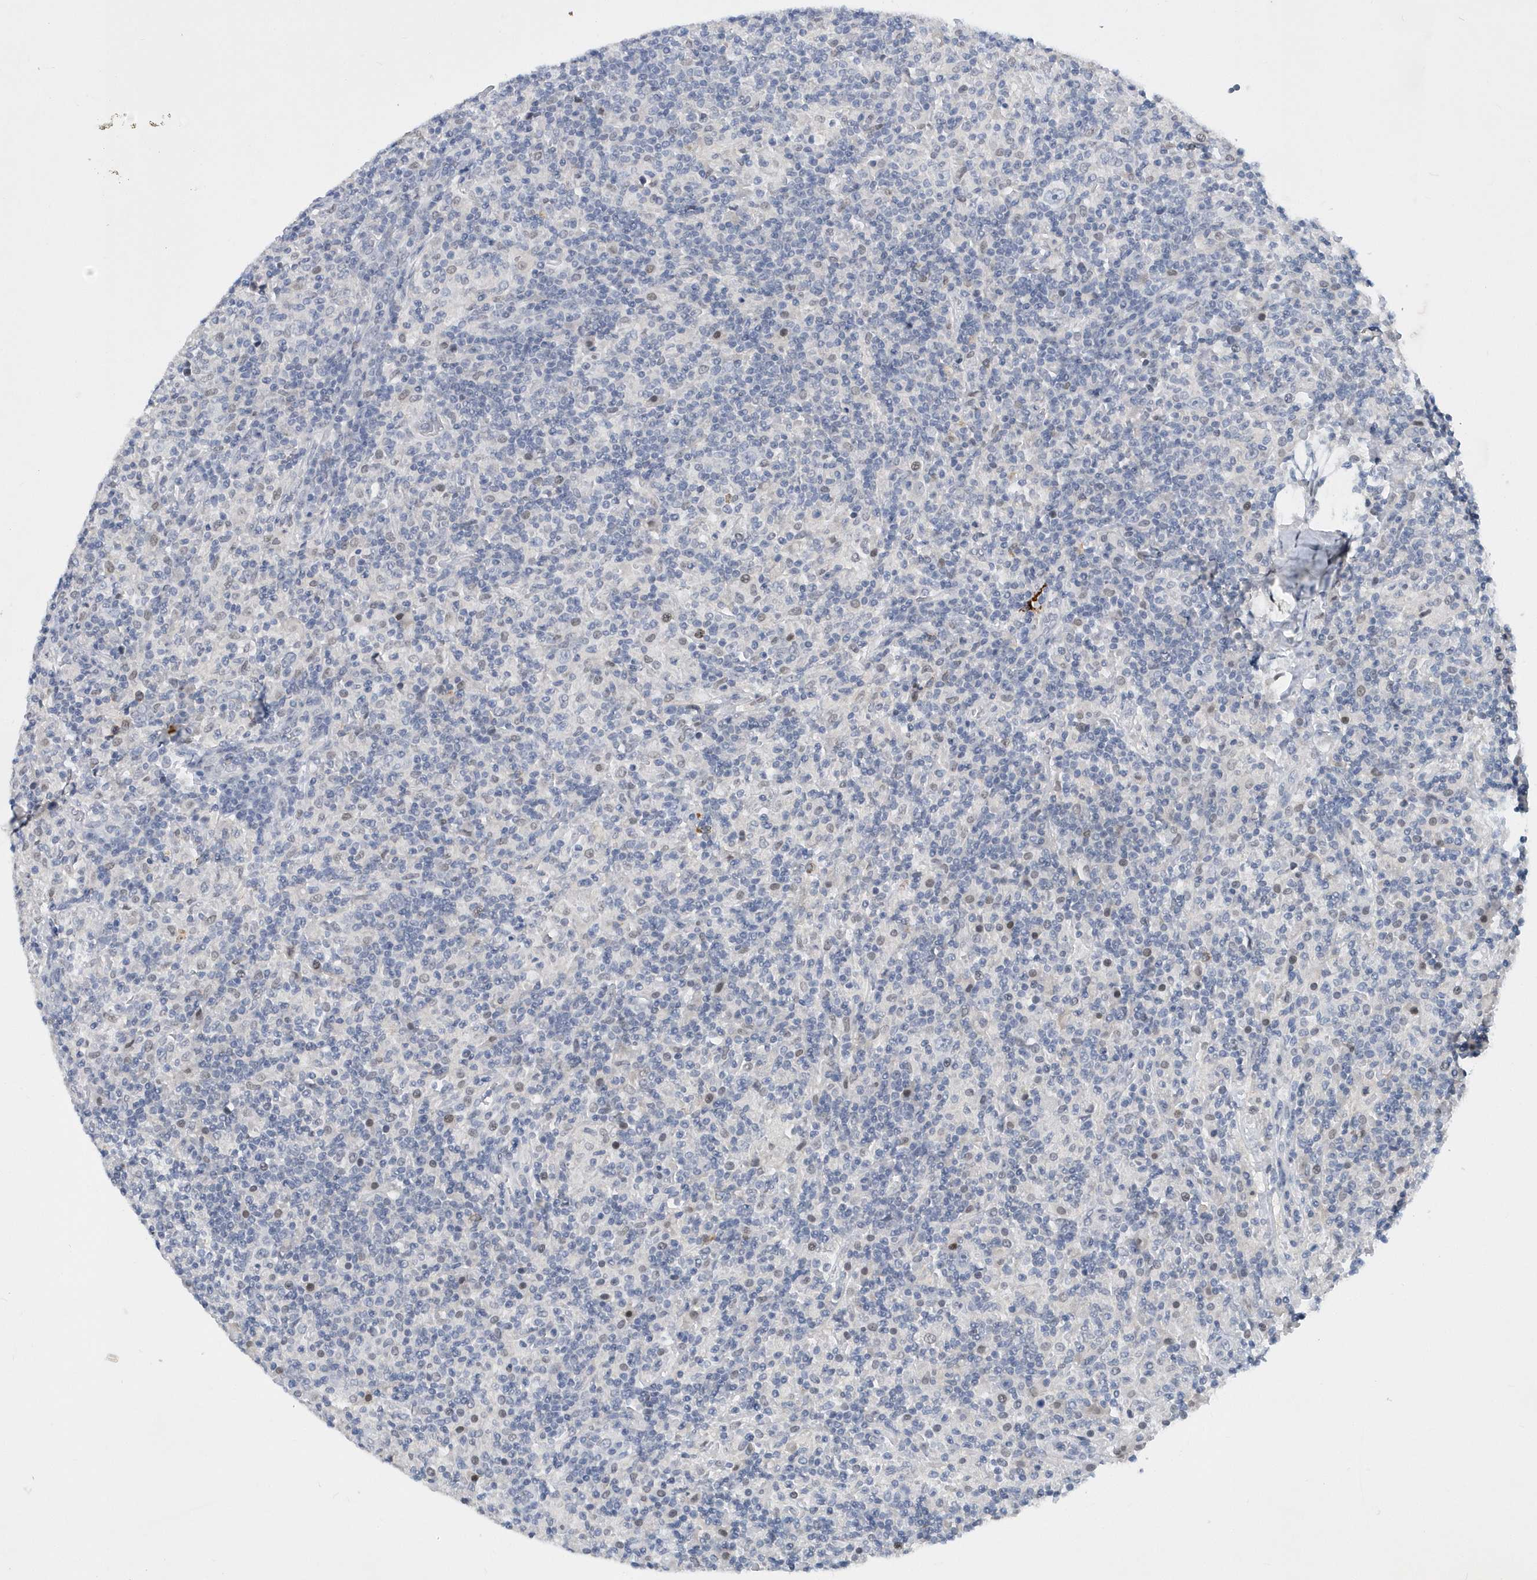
{"staining": {"intensity": "negative", "quantity": "none", "location": "none"}, "tissue": "lymphoma", "cell_type": "Tumor cells", "image_type": "cancer", "snomed": [{"axis": "morphology", "description": "Hodgkin's disease, NOS"}, {"axis": "topography", "description": "Lymph node"}], "caption": "Tumor cells are negative for protein expression in human Hodgkin's disease.", "gene": "SRGAP3", "patient": {"sex": "male", "age": 70}}